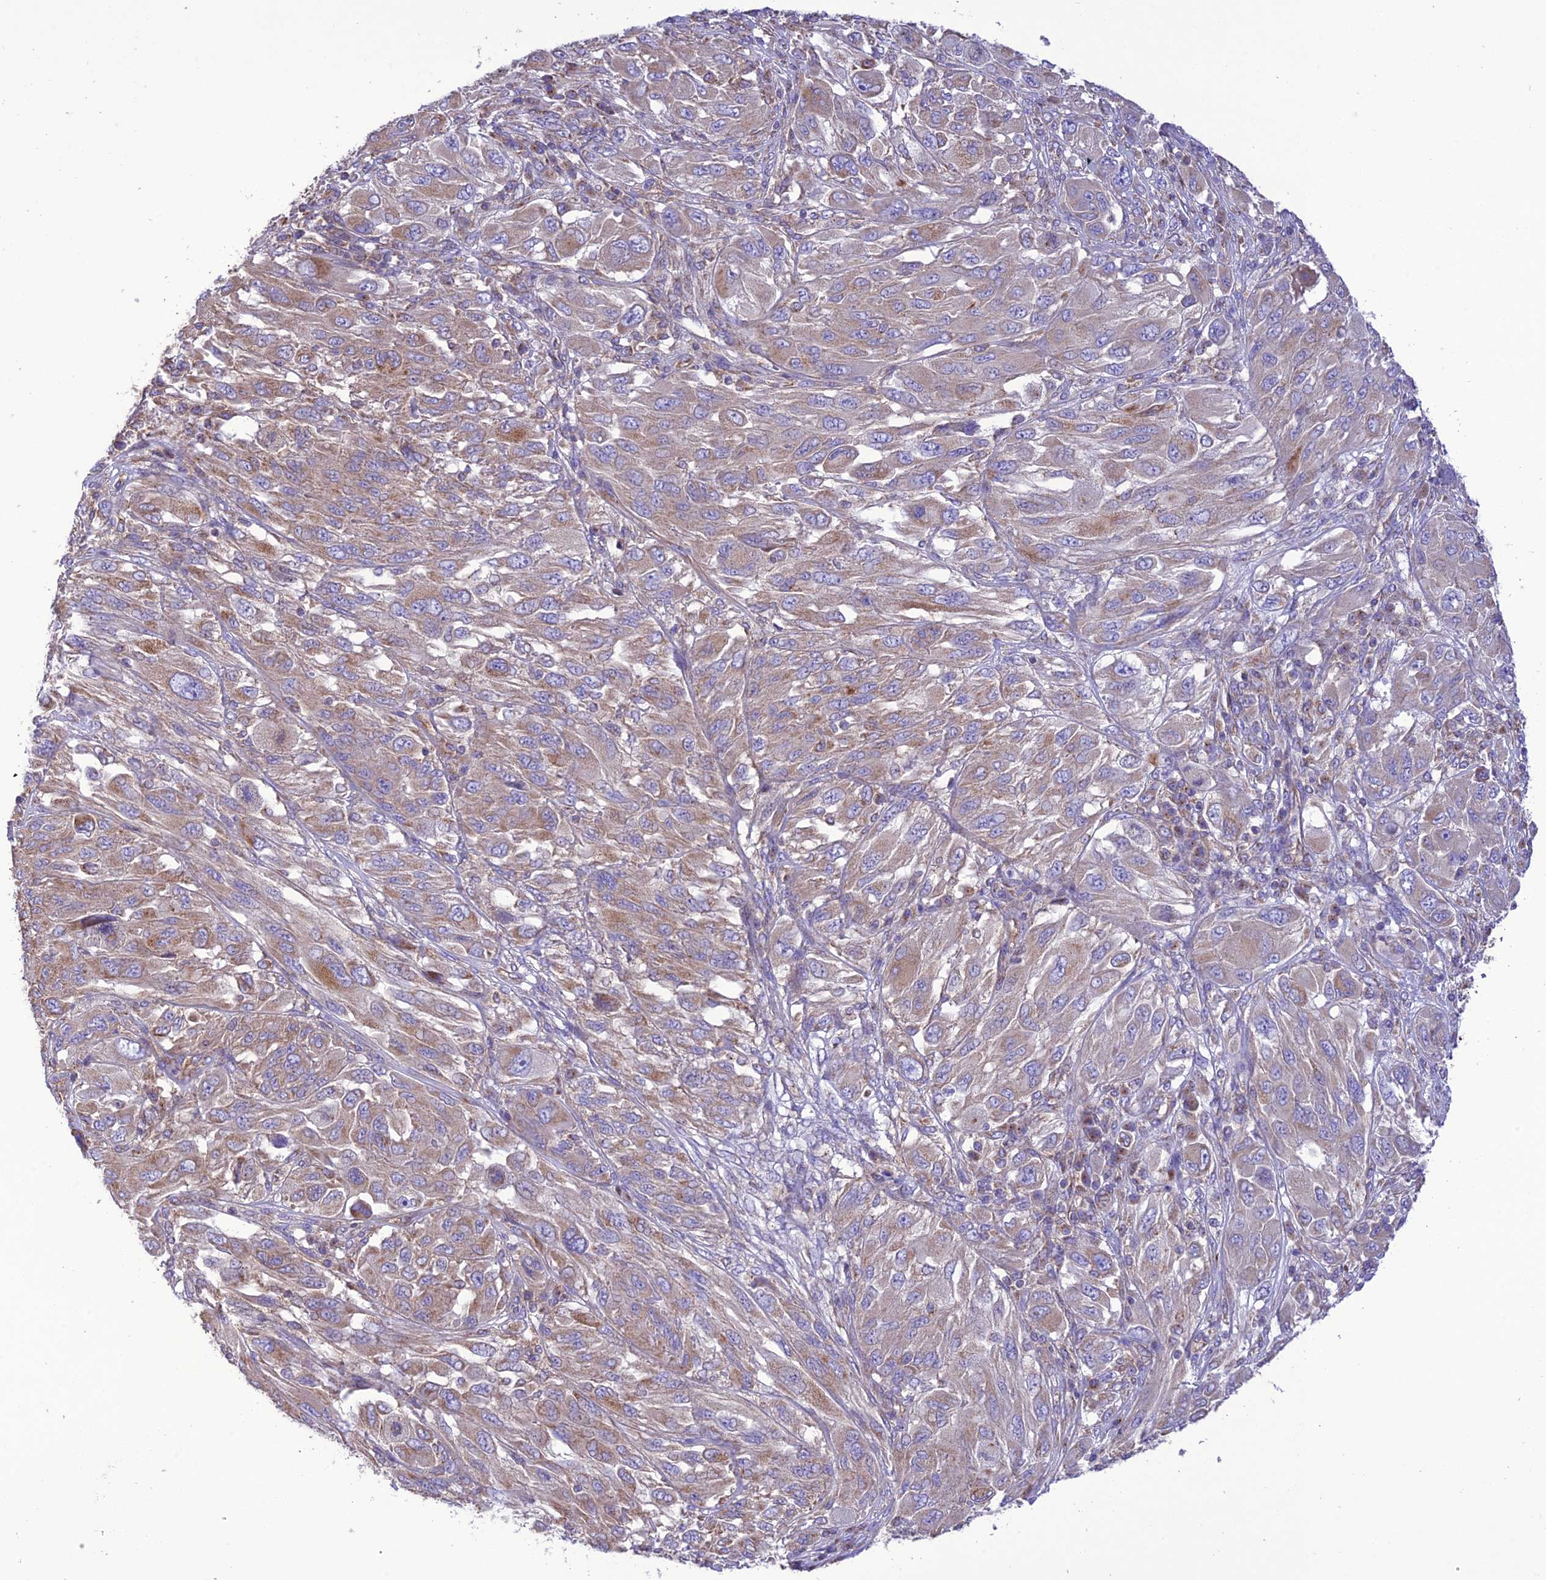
{"staining": {"intensity": "moderate", "quantity": "<25%", "location": "cytoplasmic/membranous"}, "tissue": "melanoma", "cell_type": "Tumor cells", "image_type": "cancer", "snomed": [{"axis": "morphology", "description": "Malignant melanoma, NOS"}, {"axis": "topography", "description": "Skin"}], "caption": "Immunohistochemical staining of human melanoma shows low levels of moderate cytoplasmic/membranous positivity in about <25% of tumor cells.", "gene": "MAP3K12", "patient": {"sex": "female", "age": 91}}